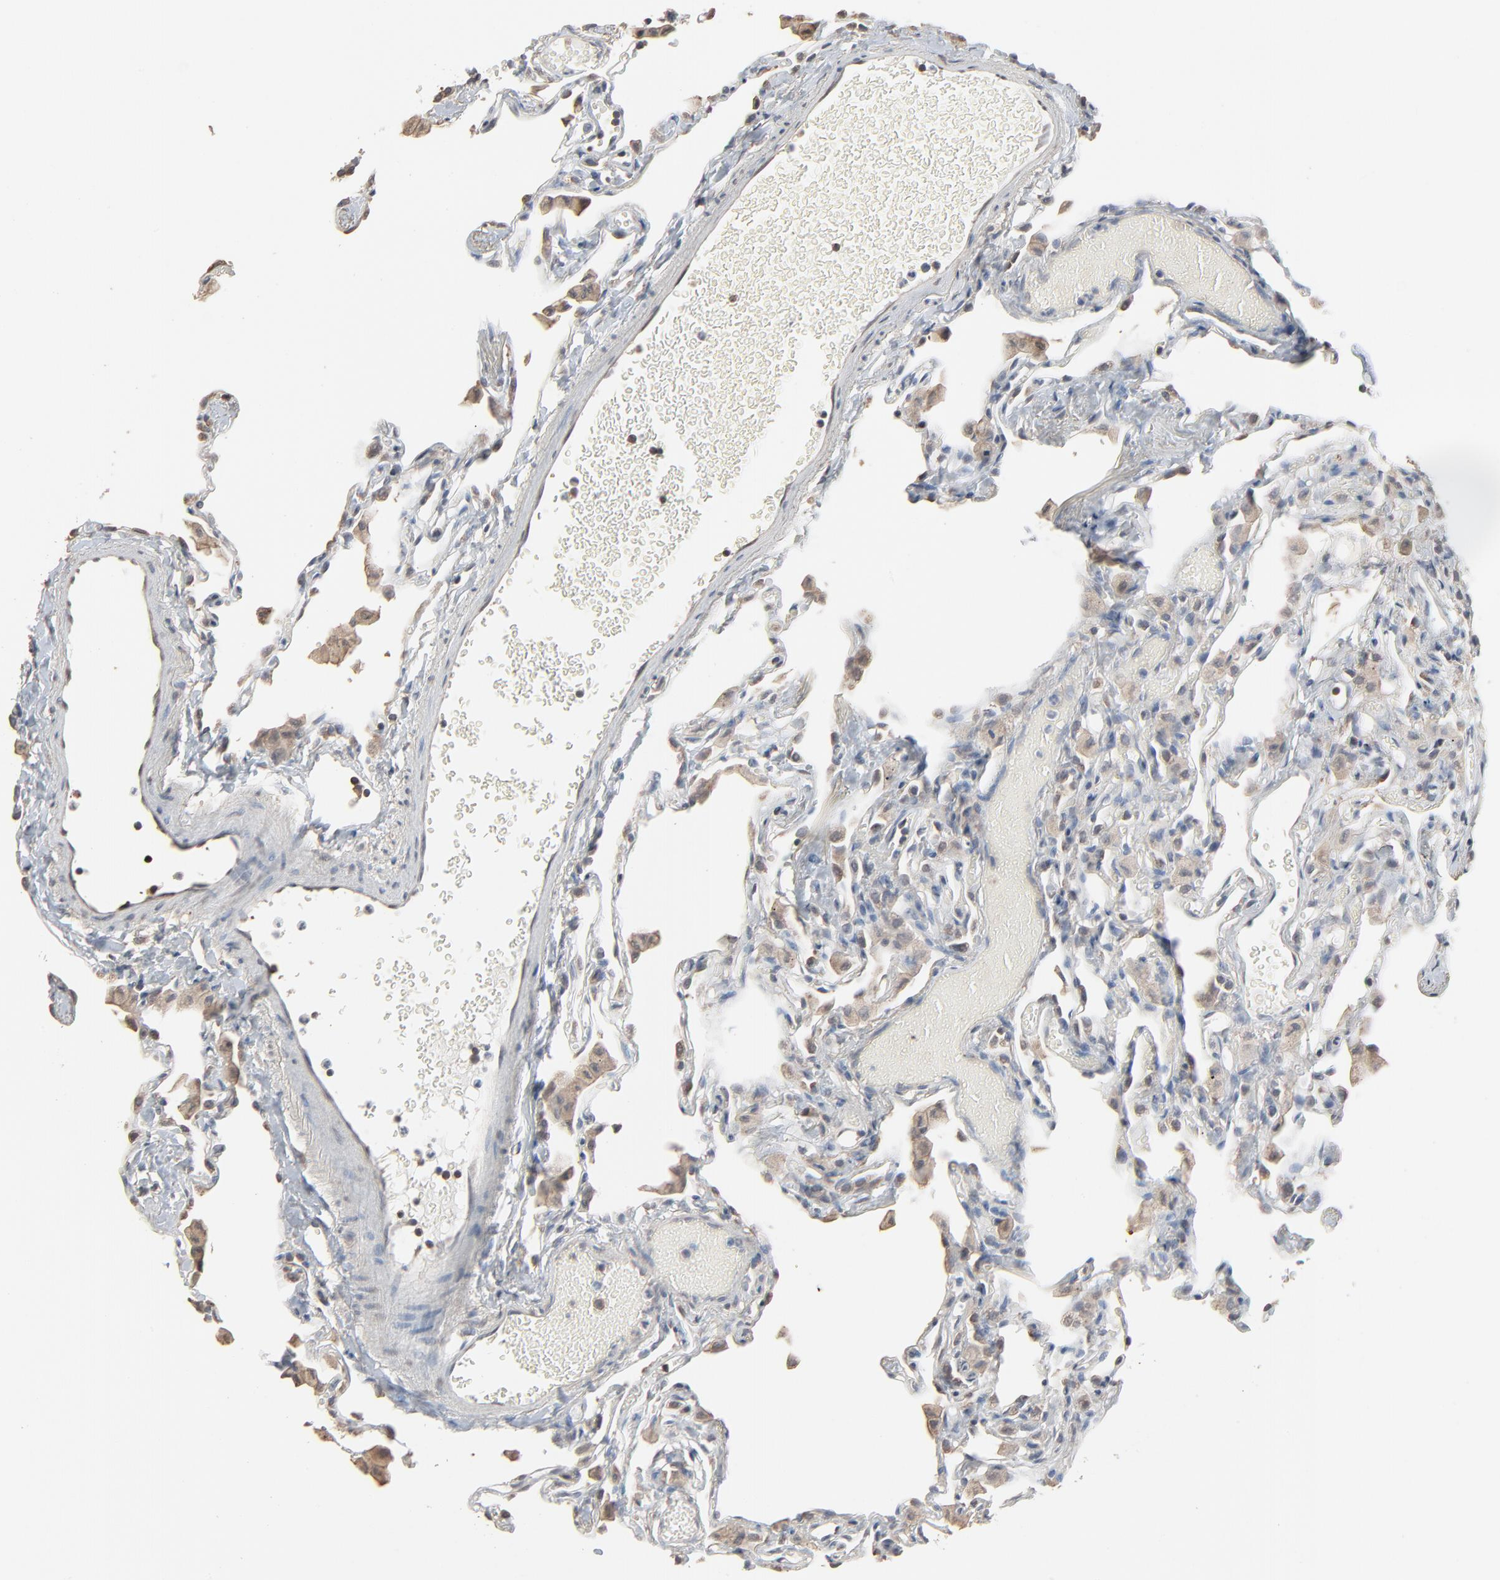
{"staining": {"intensity": "moderate", "quantity": "<25%", "location": "nuclear"}, "tissue": "lung", "cell_type": "Alveolar cells", "image_type": "normal", "snomed": [{"axis": "morphology", "description": "Normal tissue, NOS"}, {"axis": "topography", "description": "Lung"}], "caption": "The immunohistochemical stain shows moderate nuclear positivity in alveolar cells of normal lung.", "gene": "CCT5", "patient": {"sex": "female", "age": 49}}